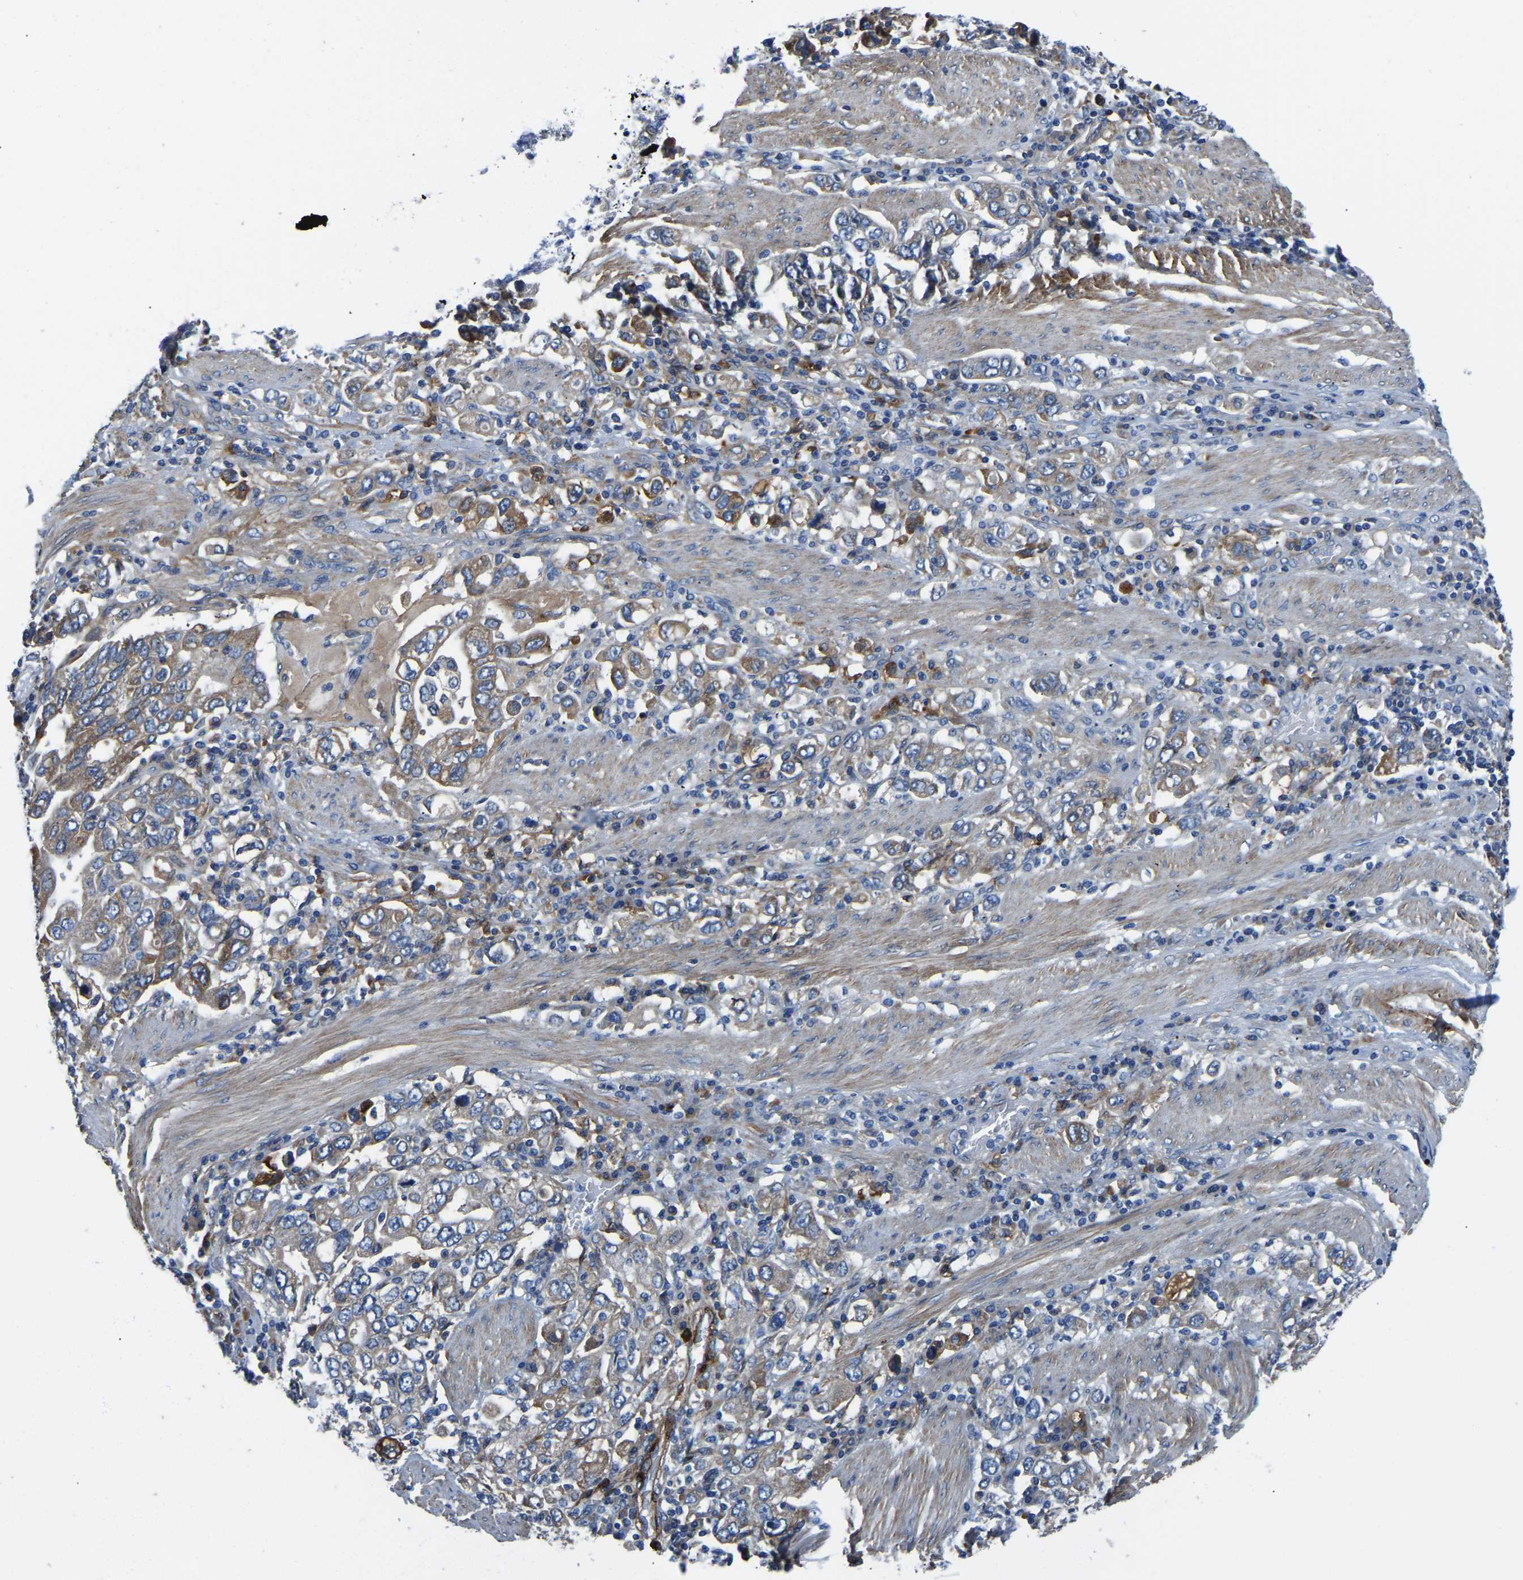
{"staining": {"intensity": "moderate", "quantity": "25%-75%", "location": "cytoplasmic/membranous"}, "tissue": "stomach cancer", "cell_type": "Tumor cells", "image_type": "cancer", "snomed": [{"axis": "morphology", "description": "Adenocarcinoma, NOS"}, {"axis": "topography", "description": "Stomach, upper"}], "caption": "The immunohistochemical stain shows moderate cytoplasmic/membranous staining in tumor cells of adenocarcinoma (stomach) tissue. (Brightfield microscopy of DAB IHC at high magnification).", "gene": "LIAS", "patient": {"sex": "male", "age": 62}}